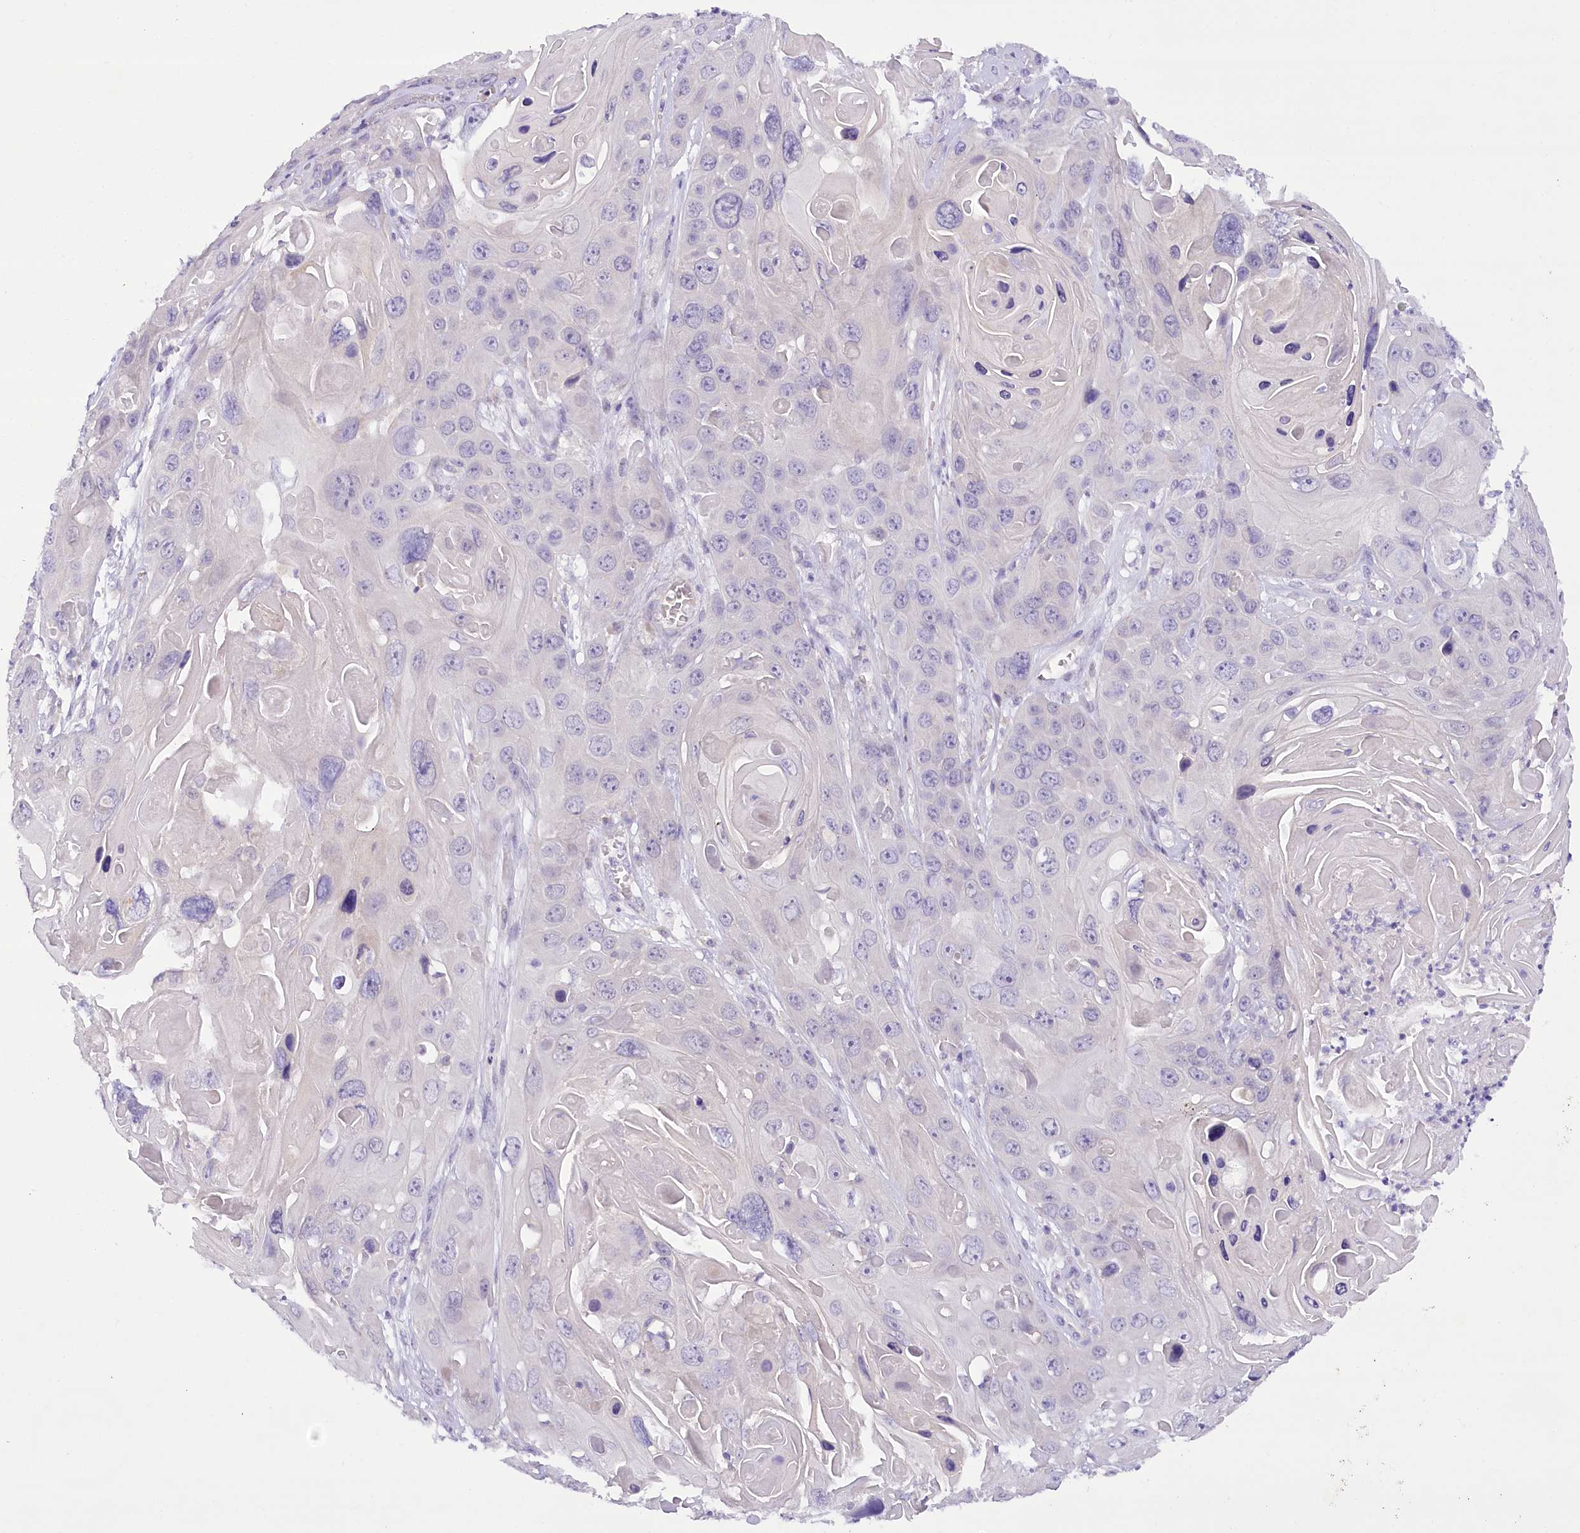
{"staining": {"intensity": "negative", "quantity": "none", "location": "none"}, "tissue": "skin cancer", "cell_type": "Tumor cells", "image_type": "cancer", "snomed": [{"axis": "morphology", "description": "Squamous cell carcinoma, NOS"}, {"axis": "topography", "description": "Skin"}], "caption": "Human skin squamous cell carcinoma stained for a protein using IHC demonstrates no positivity in tumor cells.", "gene": "DCUN1D1", "patient": {"sex": "male", "age": 55}}